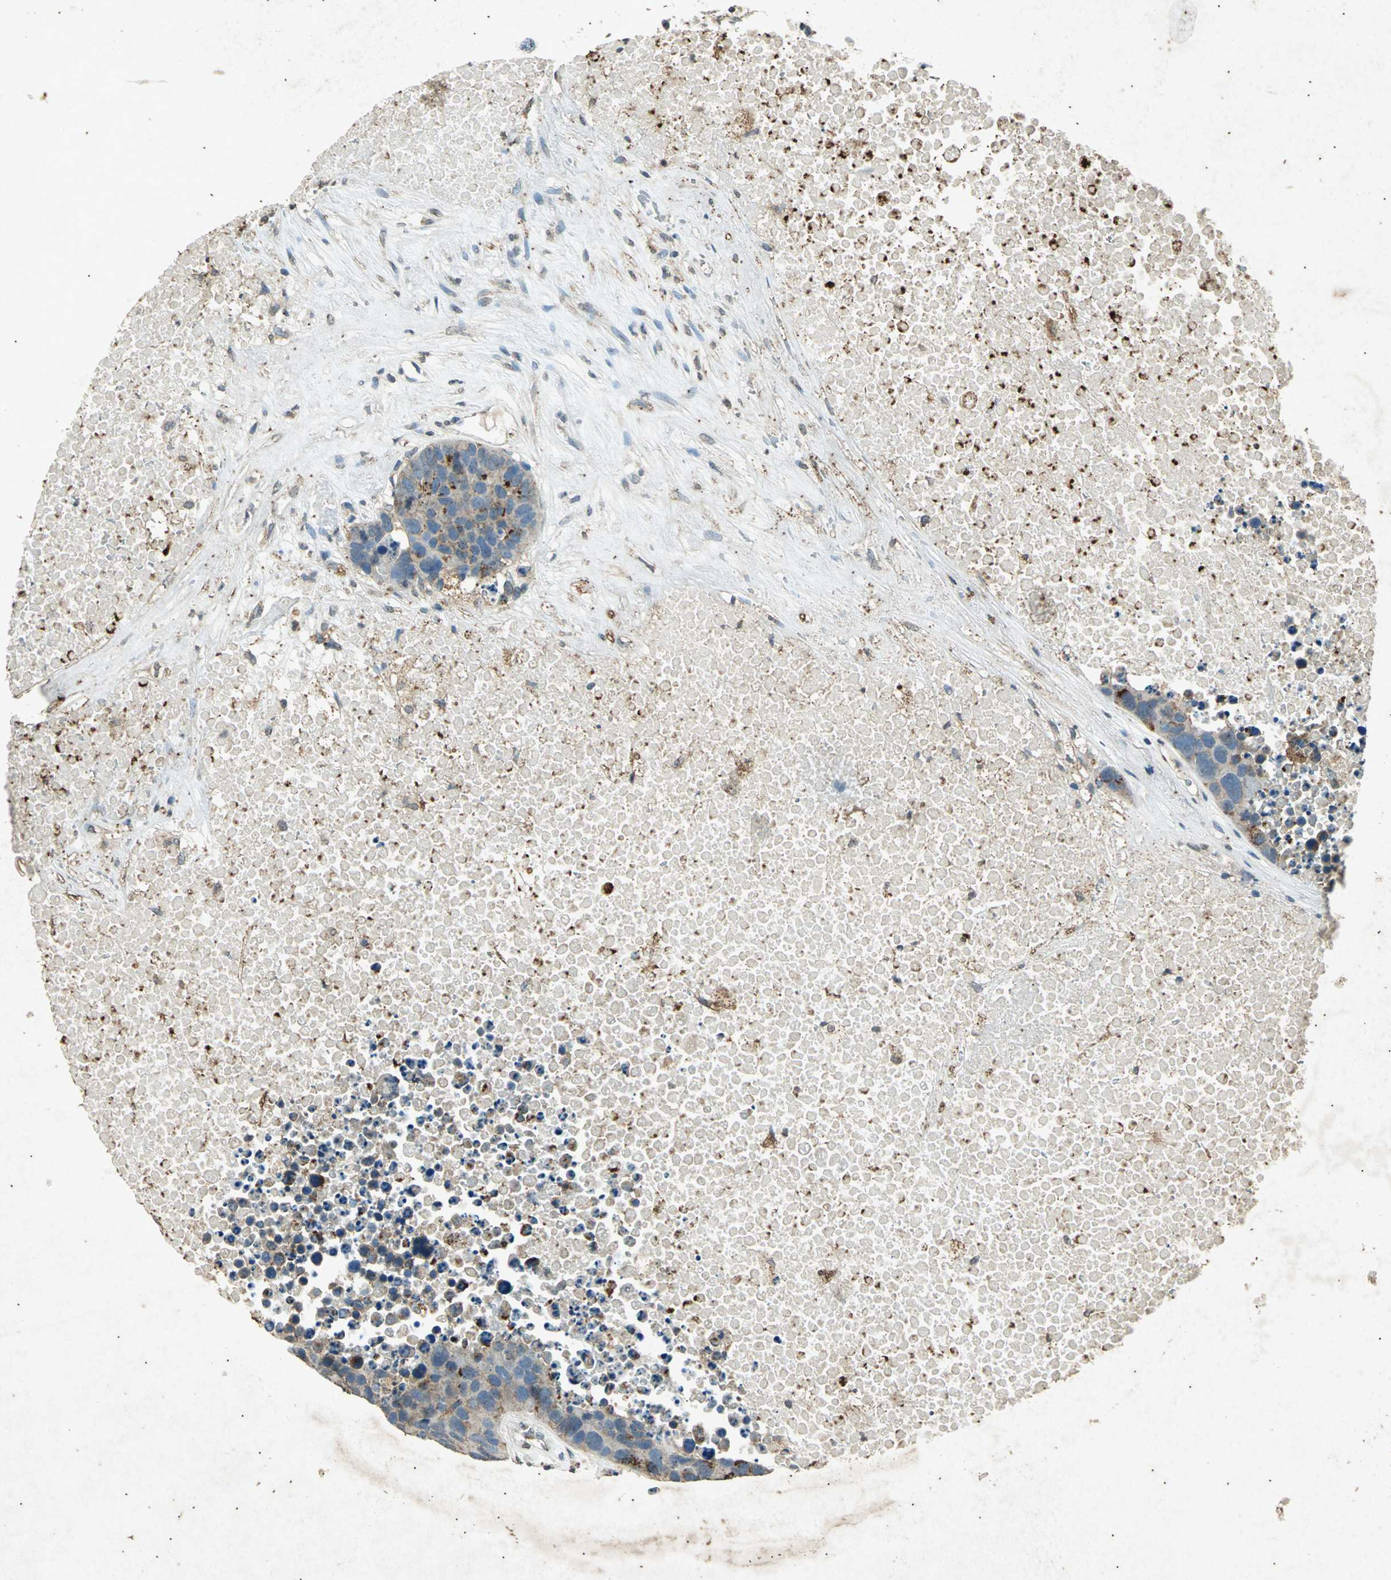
{"staining": {"intensity": "strong", "quantity": "<25%", "location": "cytoplasmic/membranous"}, "tissue": "carcinoid", "cell_type": "Tumor cells", "image_type": "cancer", "snomed": [{"axis": "morphology", "description": "Carcinoid, malignant, NOS"}, {"axis": "topography", "description": "Lung"}], "caption": "Brown immunohistochemical staining in human carcinoid displays strong cytoplasmic/membranous positivity in about <25% of tumor cells.", "gene": "PSEN1", "patient": {"sex": "male", "age": 60}}